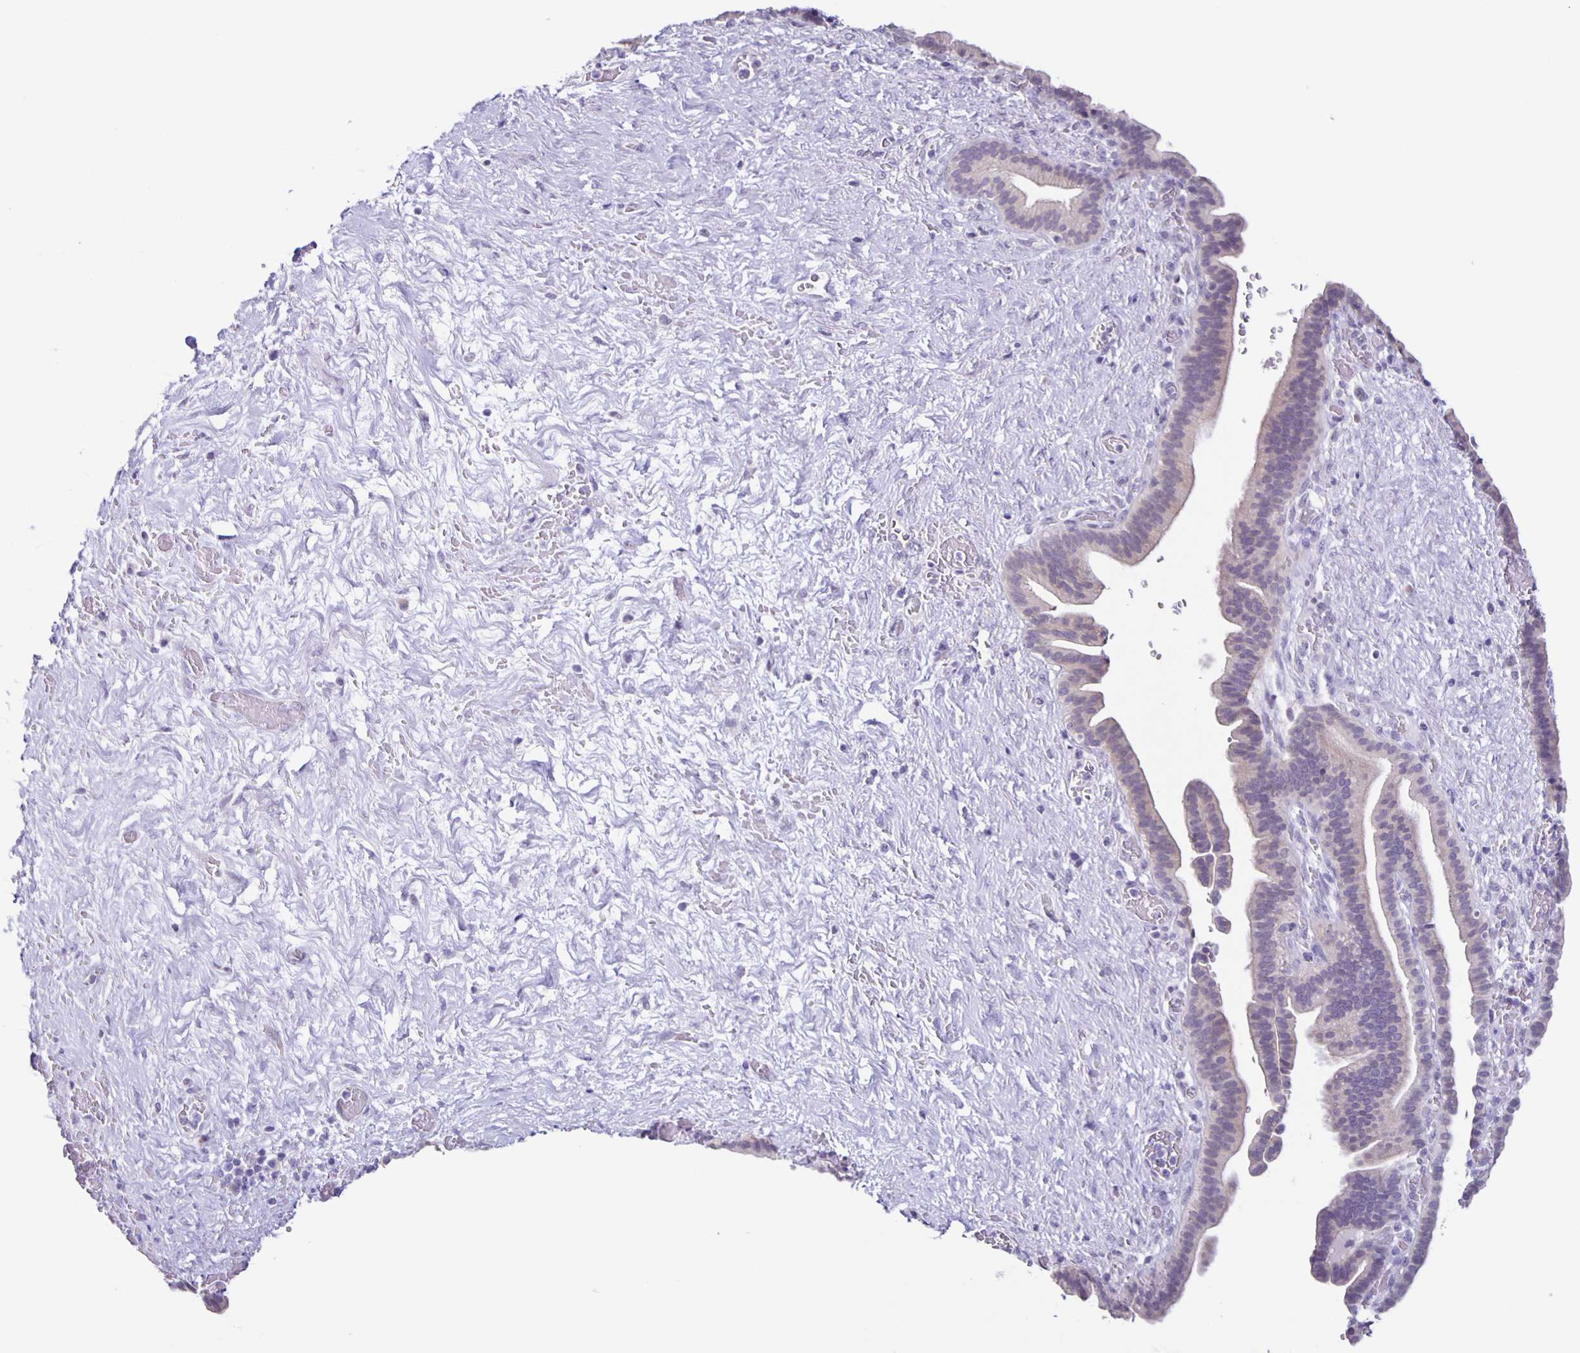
{"staining": {"intensity": "negative", "quantity": "none", "location": "none"}, "tissue": "pancreatic cancer", "cell_type": "Tumor cells", "image_type": "cancer", "snomed": [{"axis": "morphology", "description": "Adenocarcinoma, NOS"}, {"axis": "topography", "description": "Pancreas"}], "caption": "A high-resolution histopathology image shows immunohistochemistry (IHC) staining of adenocarcinoma (pancreatic), which demonstrates no significant positivity in tumor cells.", "gene": "SLC12A3", "patient": {"sex": "male", "age": 44}}